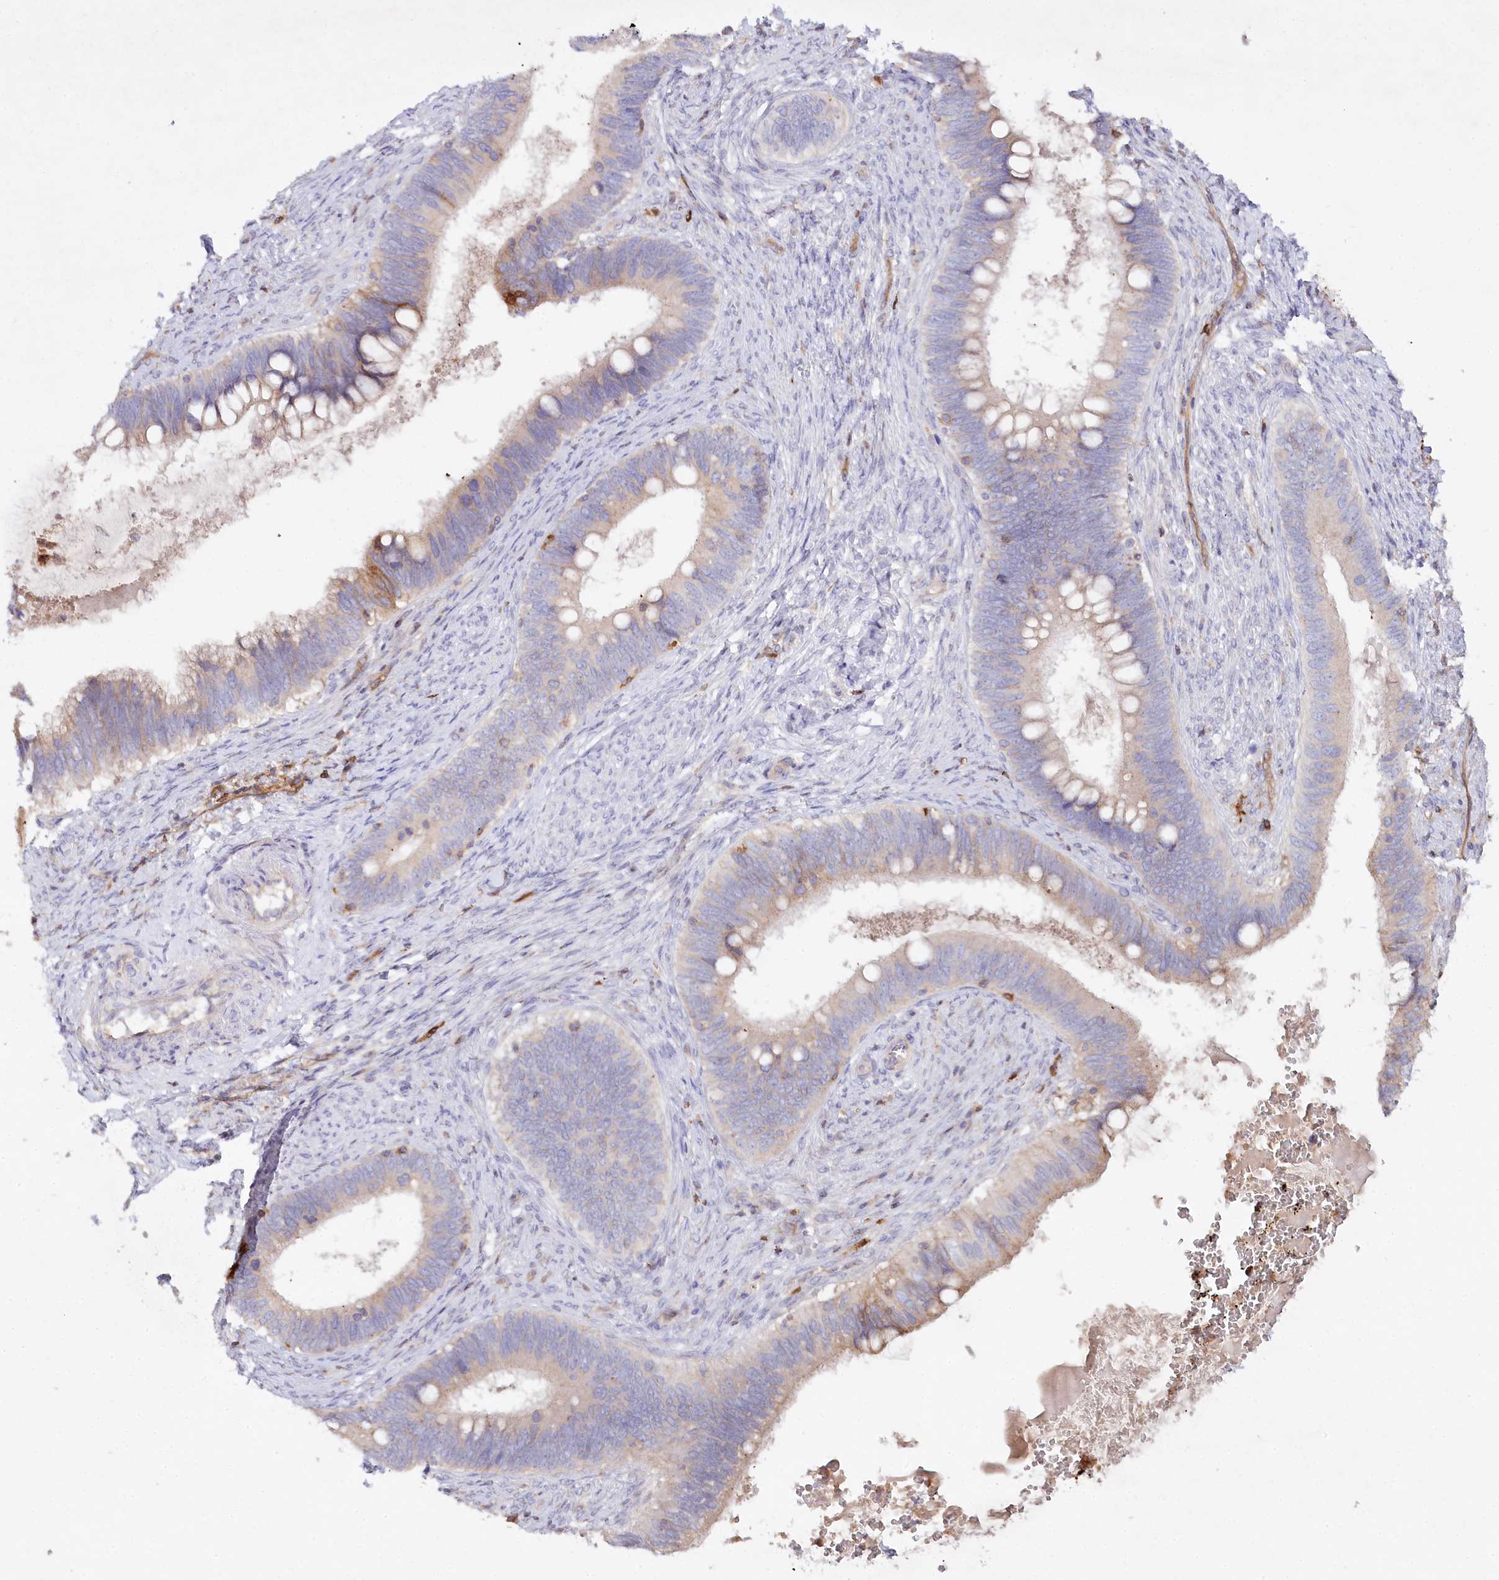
{"staining": {"intensity": "moderate", "quantity": "25%-75%", "location": "cytoplasmic/membranous"}, "tissue": "cervical cancer", "cell_type": "Tumor cells", "image_type": "cancer", "snomed": [{"axis": "morphology", "description": "Adenocarcinoma, NOS"}, {"axis": "topography", "description": "Cervix"}], "caption": "Protein expression analysis of cervical cancer (adenocarcinoma) displays moderate cytoplasmic/membranous positivity in about 25%-75% of tumor cells. The staining was performed using DAB to visualize the protein expression in brown, while the nuclei were stained in blue with hematoxylin (Magnification: 20x).", "gene": "RBP5", "patient": {"sex": "female", "age": 42}}